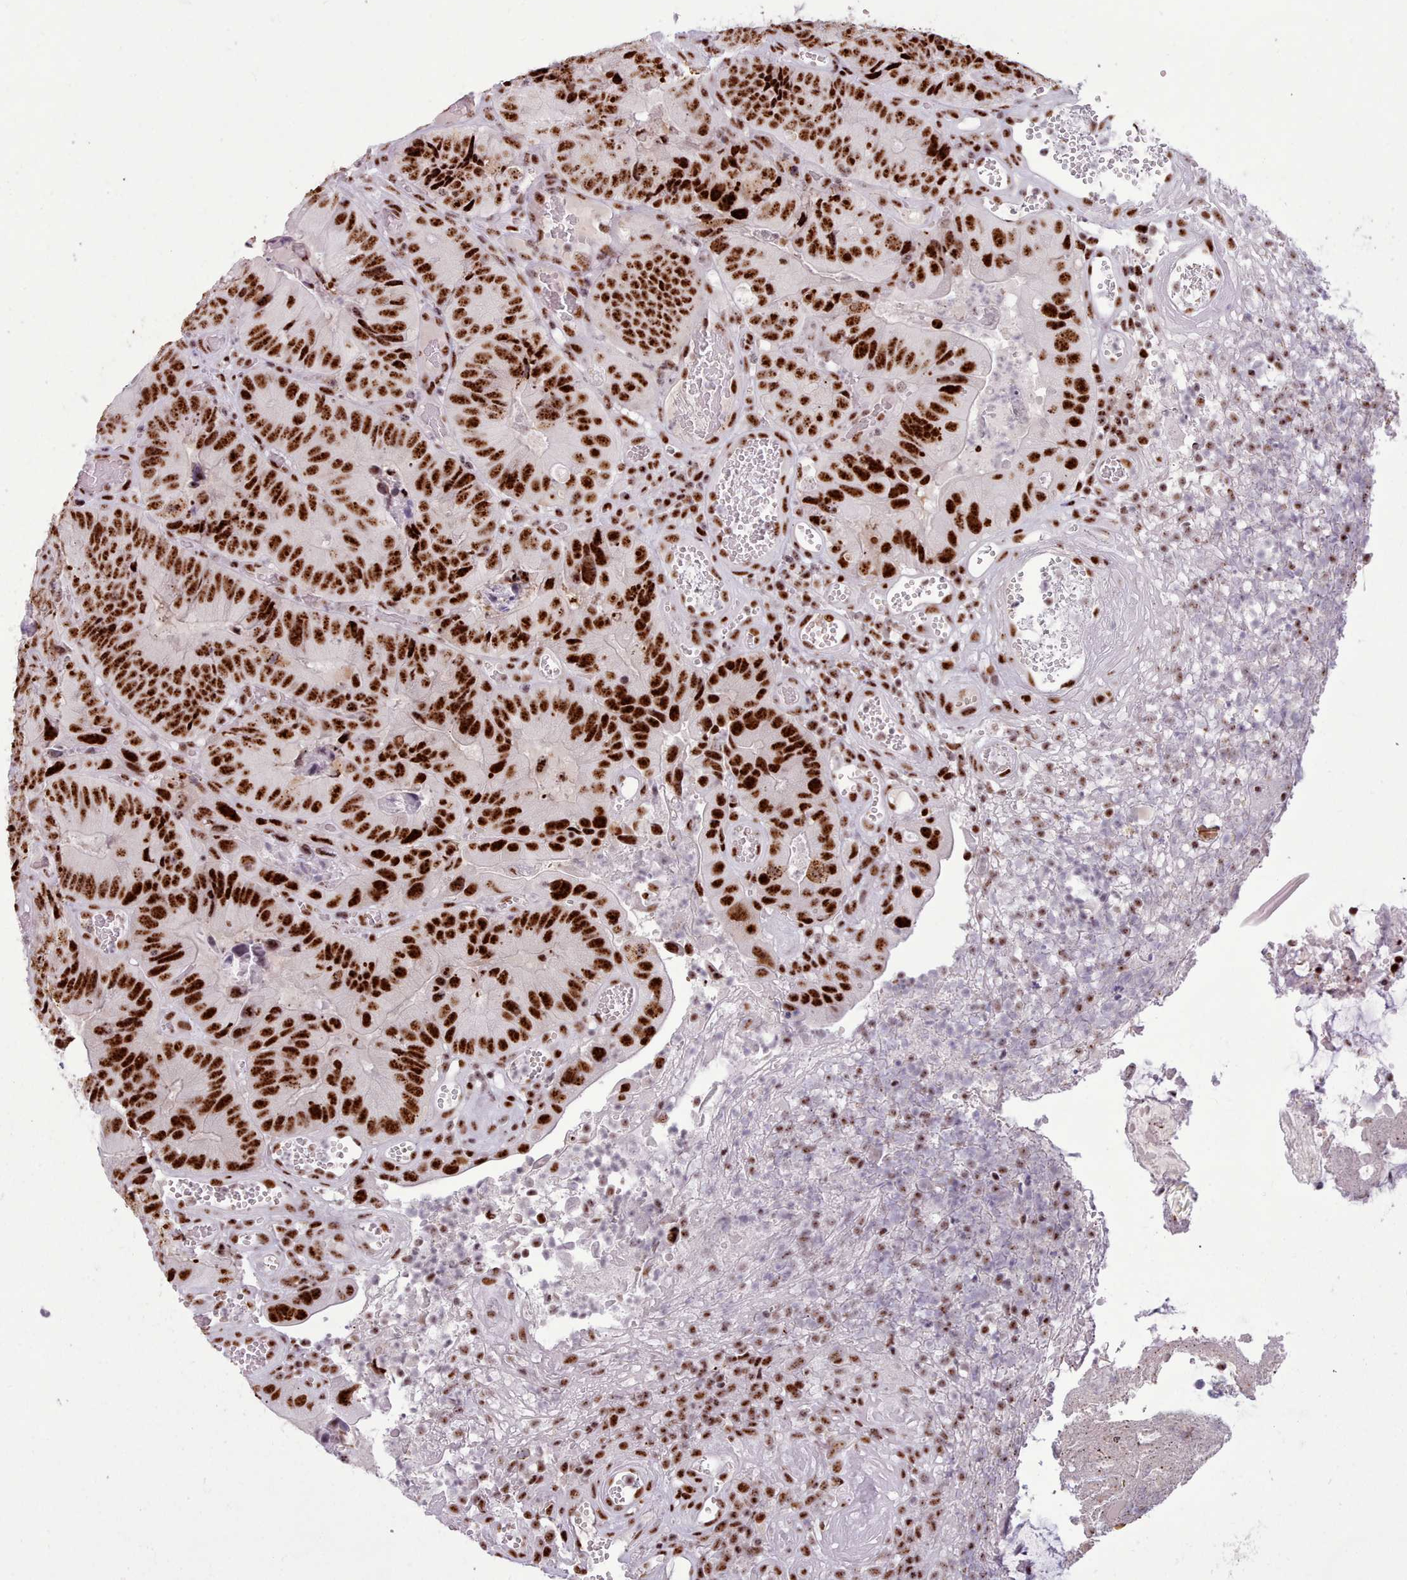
{"staining": {"intensity": "strong", "quantity": ">75%", "location": "nuclear"}, "tissue": "colorectal cancer", "cell_type": "Tumor cells", "image_type": "cancer", "snomed": [{"axis": "morphology", "description": "Adenocarcinoma, NOS"}, {"axis": "topography", "description": "Colon"}], "caption": "Colorectal cancer stained with DAB (3,3'-diaminobenzidine) immunohistochemistry demonstrates high levels of strong nuclear expression in about >75% of tumor cells.", "gene": "TMEM35B", "patient": {"sex": "female", "age": 86}}